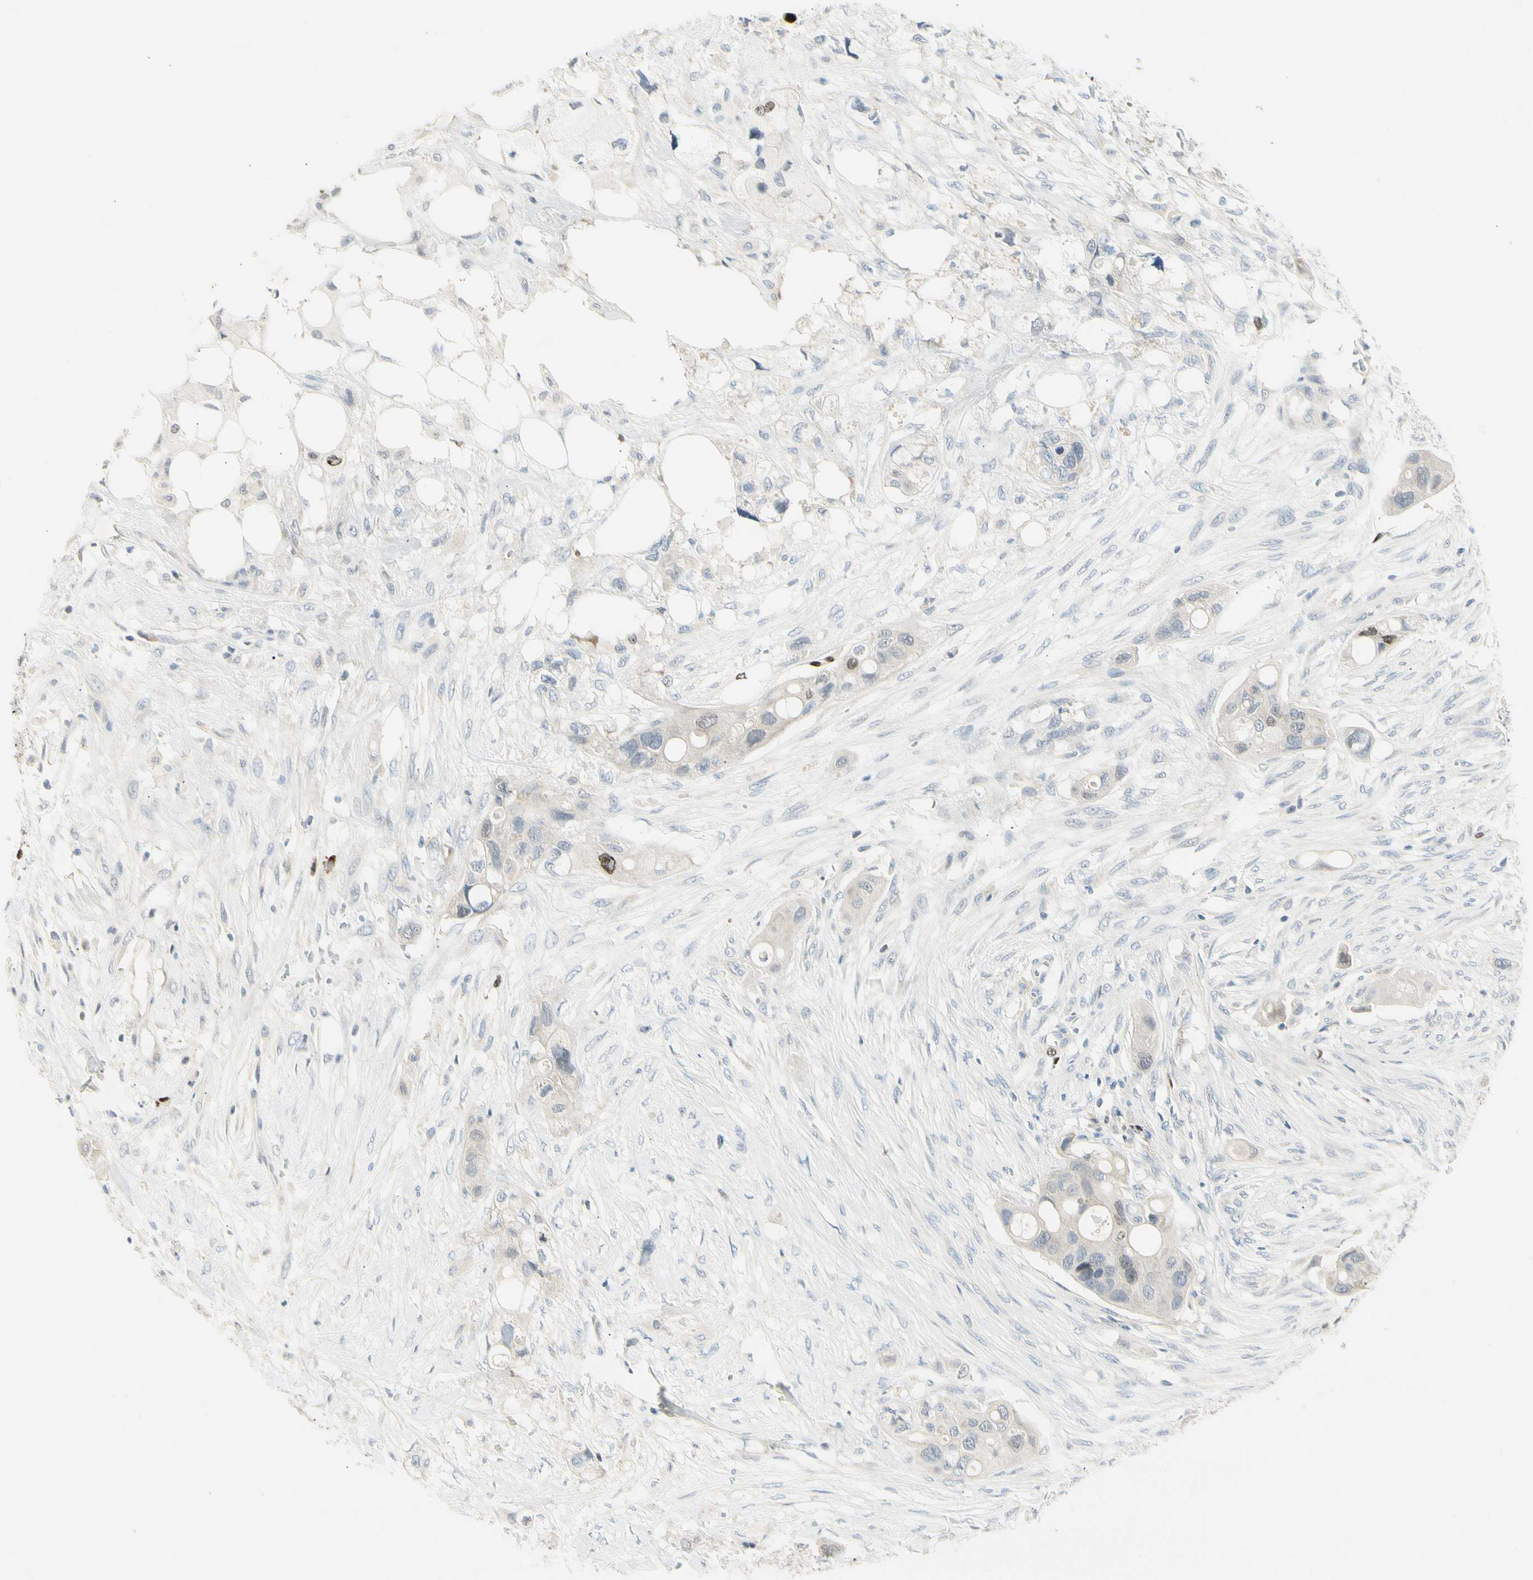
{"staining": {"intensity": "negative", "quantity": "none", "location": "none"}, "tissue": "colorectal cancer", "cell_type": "Tumor cells", "image_type": "cancer", "snomed": [{"axis": "morphology", "description": "Adenocarcinoma, NOS"}, {"axis": "topography", "description": "Colon"}], "caption": "The image demonstrates no significant expression in tumor cells of adenocarcinoma (colorectal).", "gene": "PITX1", "patient": {"sex": "female", "age": 57}}